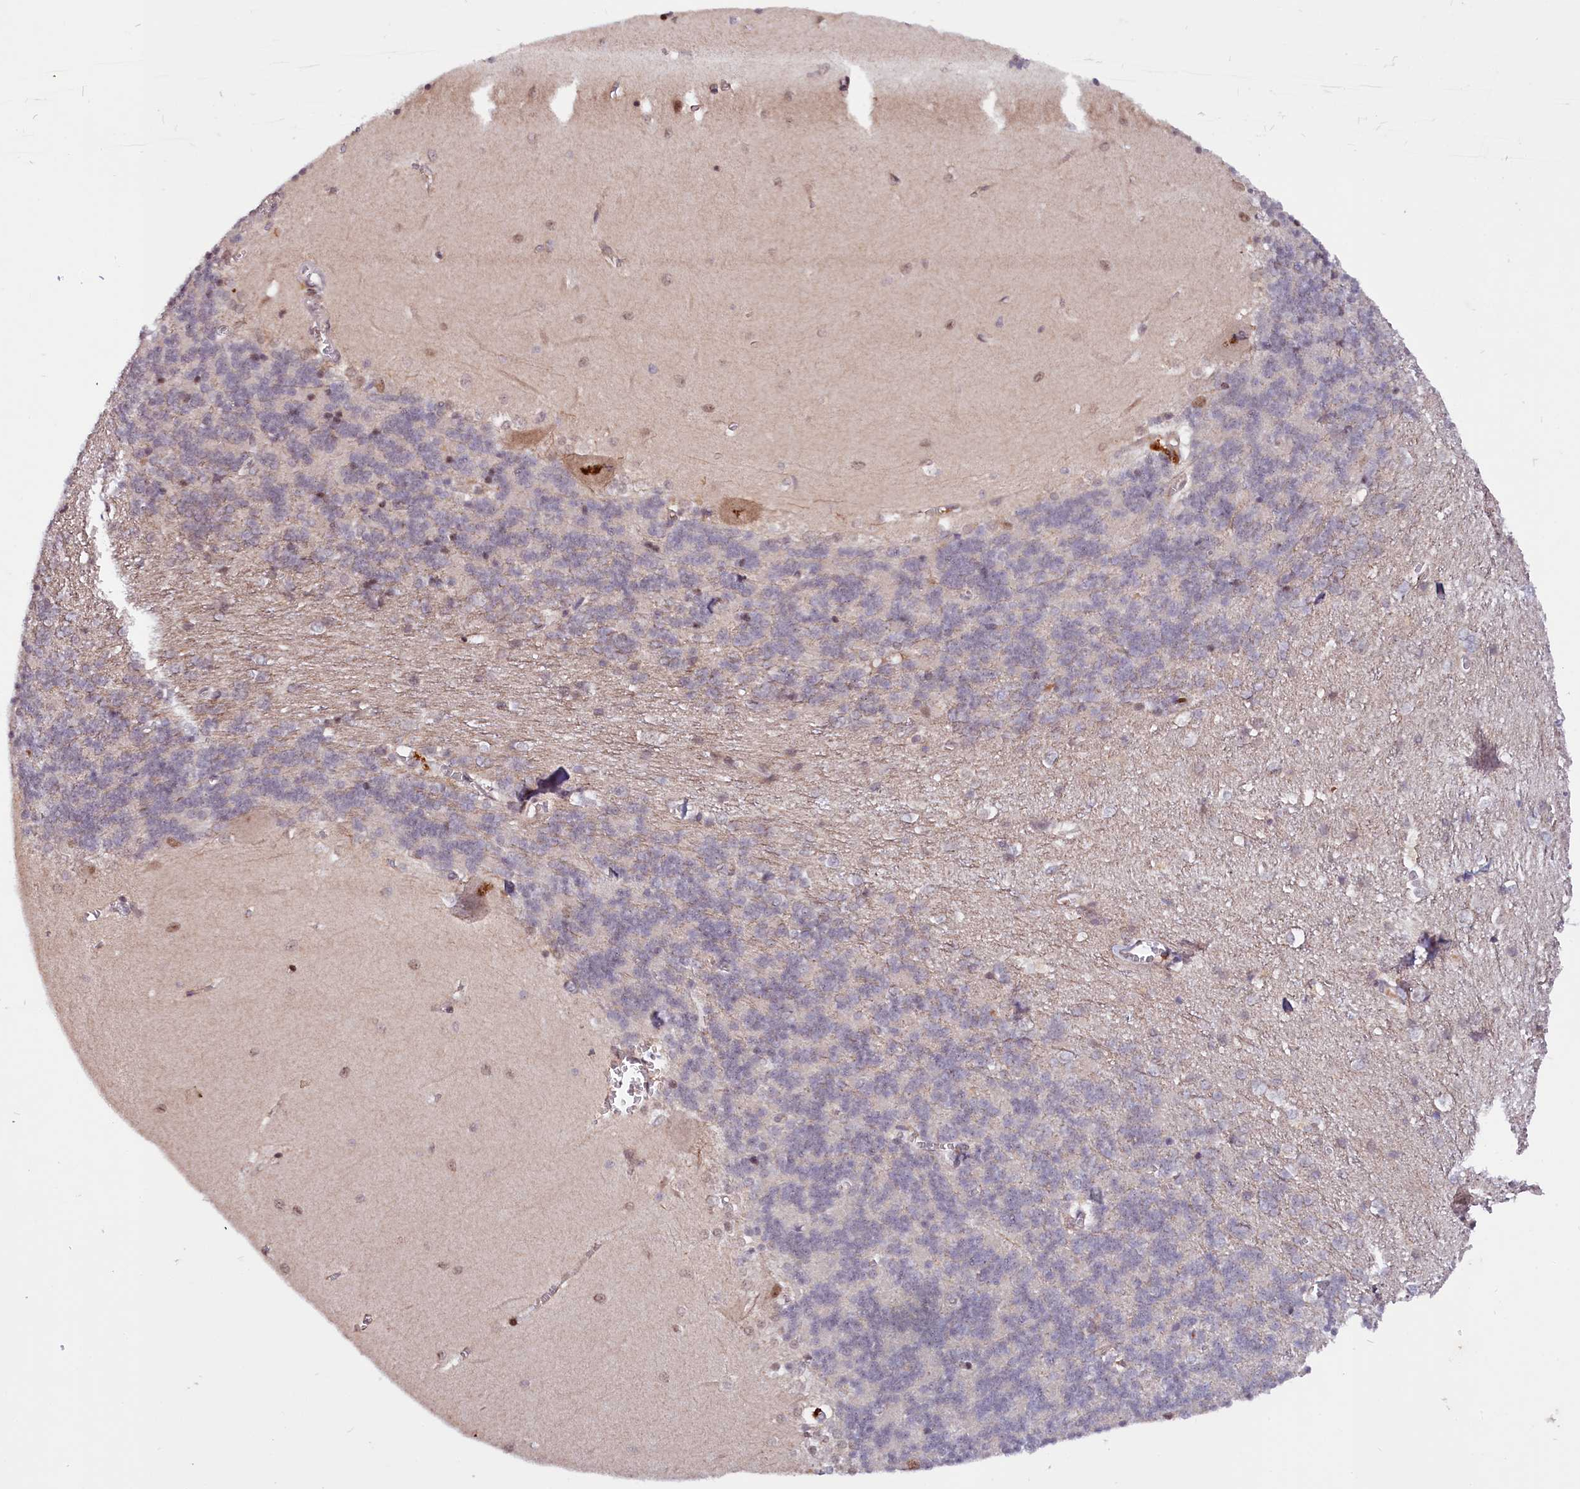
{"staining": {"intensity": "weak", "quantity": "<25%", "location": "cytoplasmic/membranous"}, "tissue": "cerebellum", "cell_type": "Cells in granular layer", "image_type": "normal", "snomed": [{"axis": "morphology", "description": "Normal tissue, NOS"}, {"axis": "topography", "description": "Cerebellum"}], "caption": "Immunohistochemistry (IHC) of normal cerebellum displays no expression in cells in granular layer.", "gene": "N4BP2L1", "patient": {"sex": "male", "age": 37}}